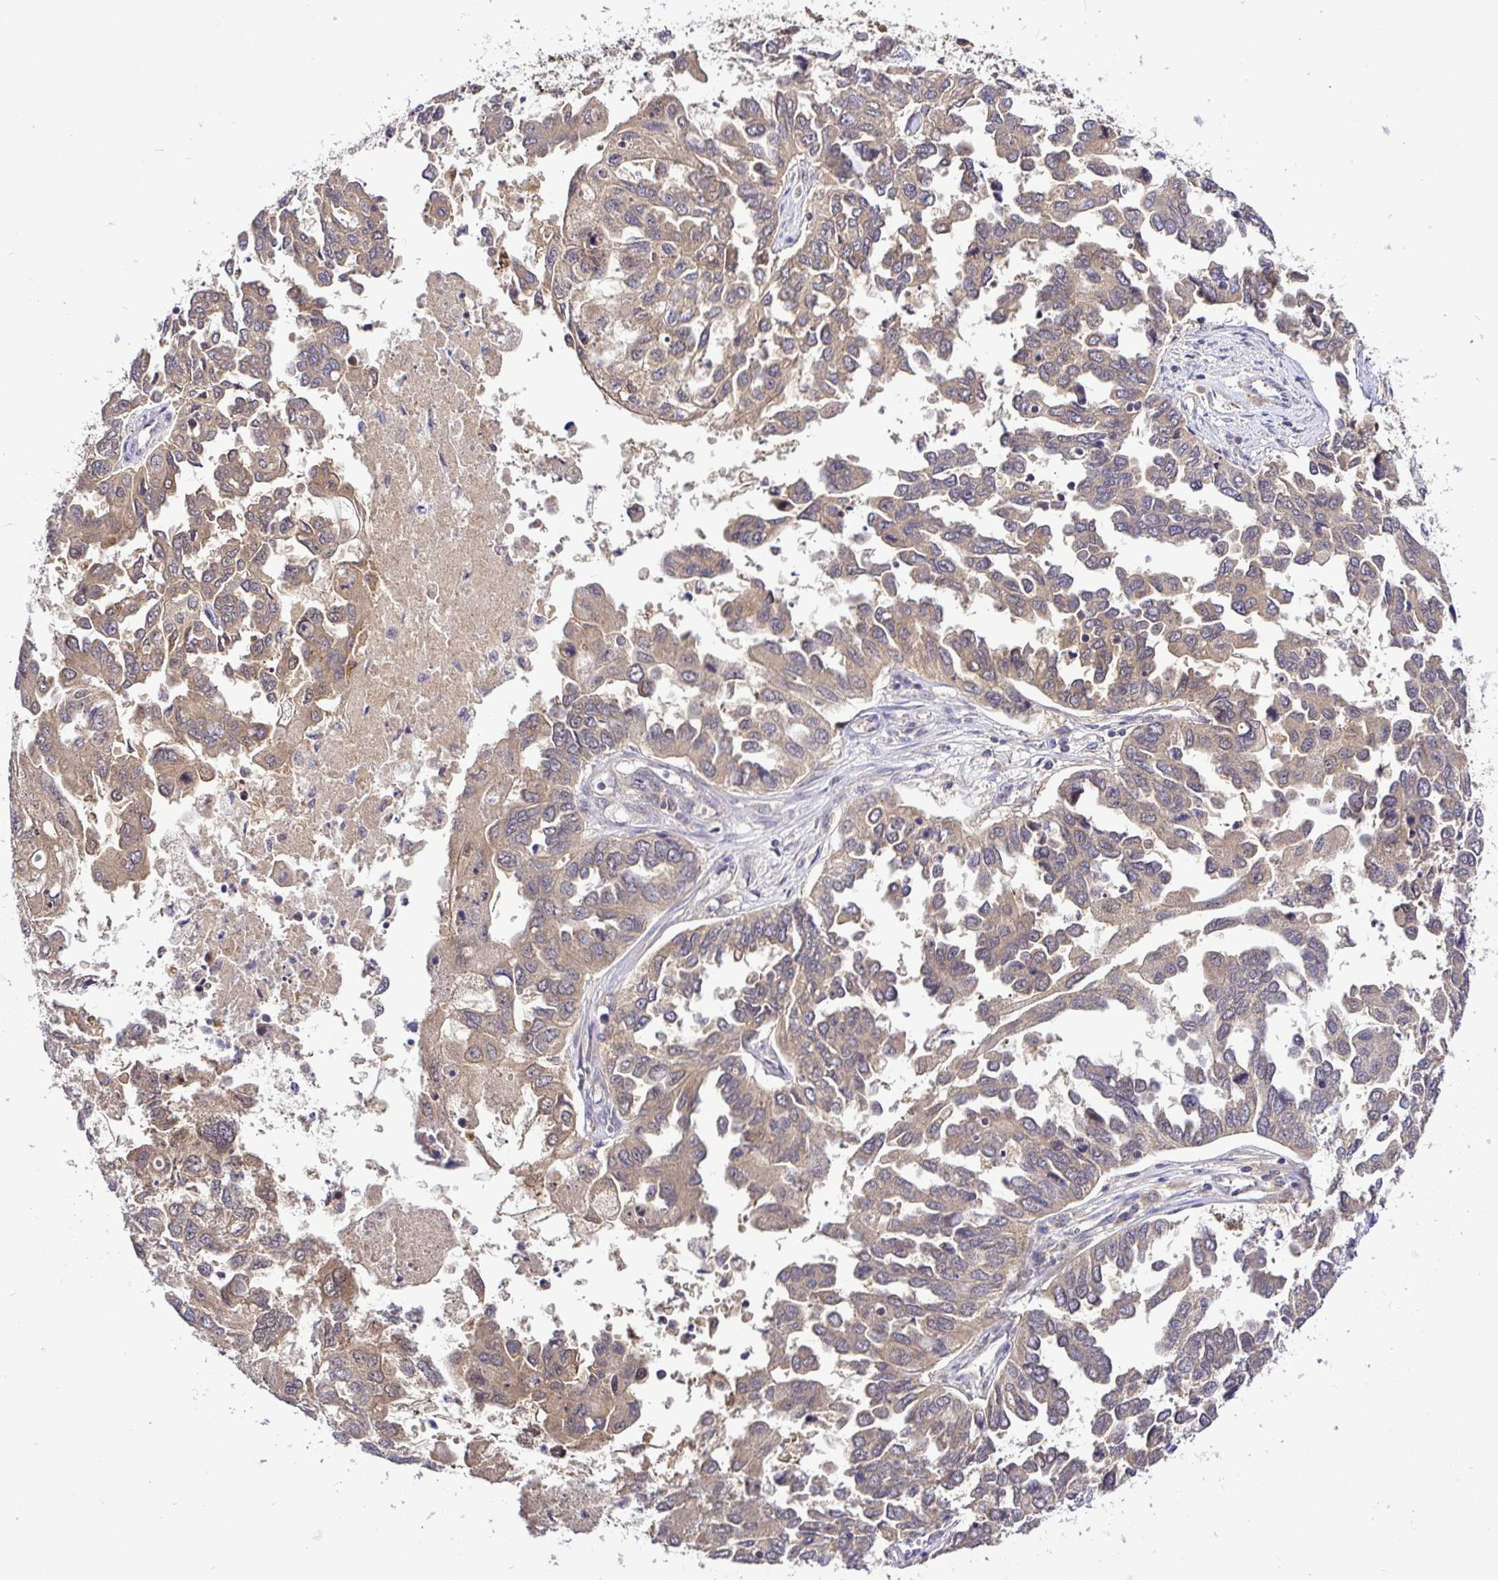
{"staining": {"intensity": "moderate", "quantity": ">75%", "location": "cytoplasmic/membranous,nuclear"}, "tissue": "ovarian cancer", "cell_type": "Tumor cells", "image_type": "cancer", "snomed": [{"axis": "morphology", "description": "Cystadenocarcinoma, serous, NOS"}, {"axis": "topography", "description": "Ovary"}], "caption": "Protein staining of ovarian serous cystadenocarcinoma tissue demonstrates moderate cytoplasmic/membranous and nuclear positivity in approximately >75% of tumor cells.", "gene": "UBE2M", "patient": {"sex": "female", "age": 53}}